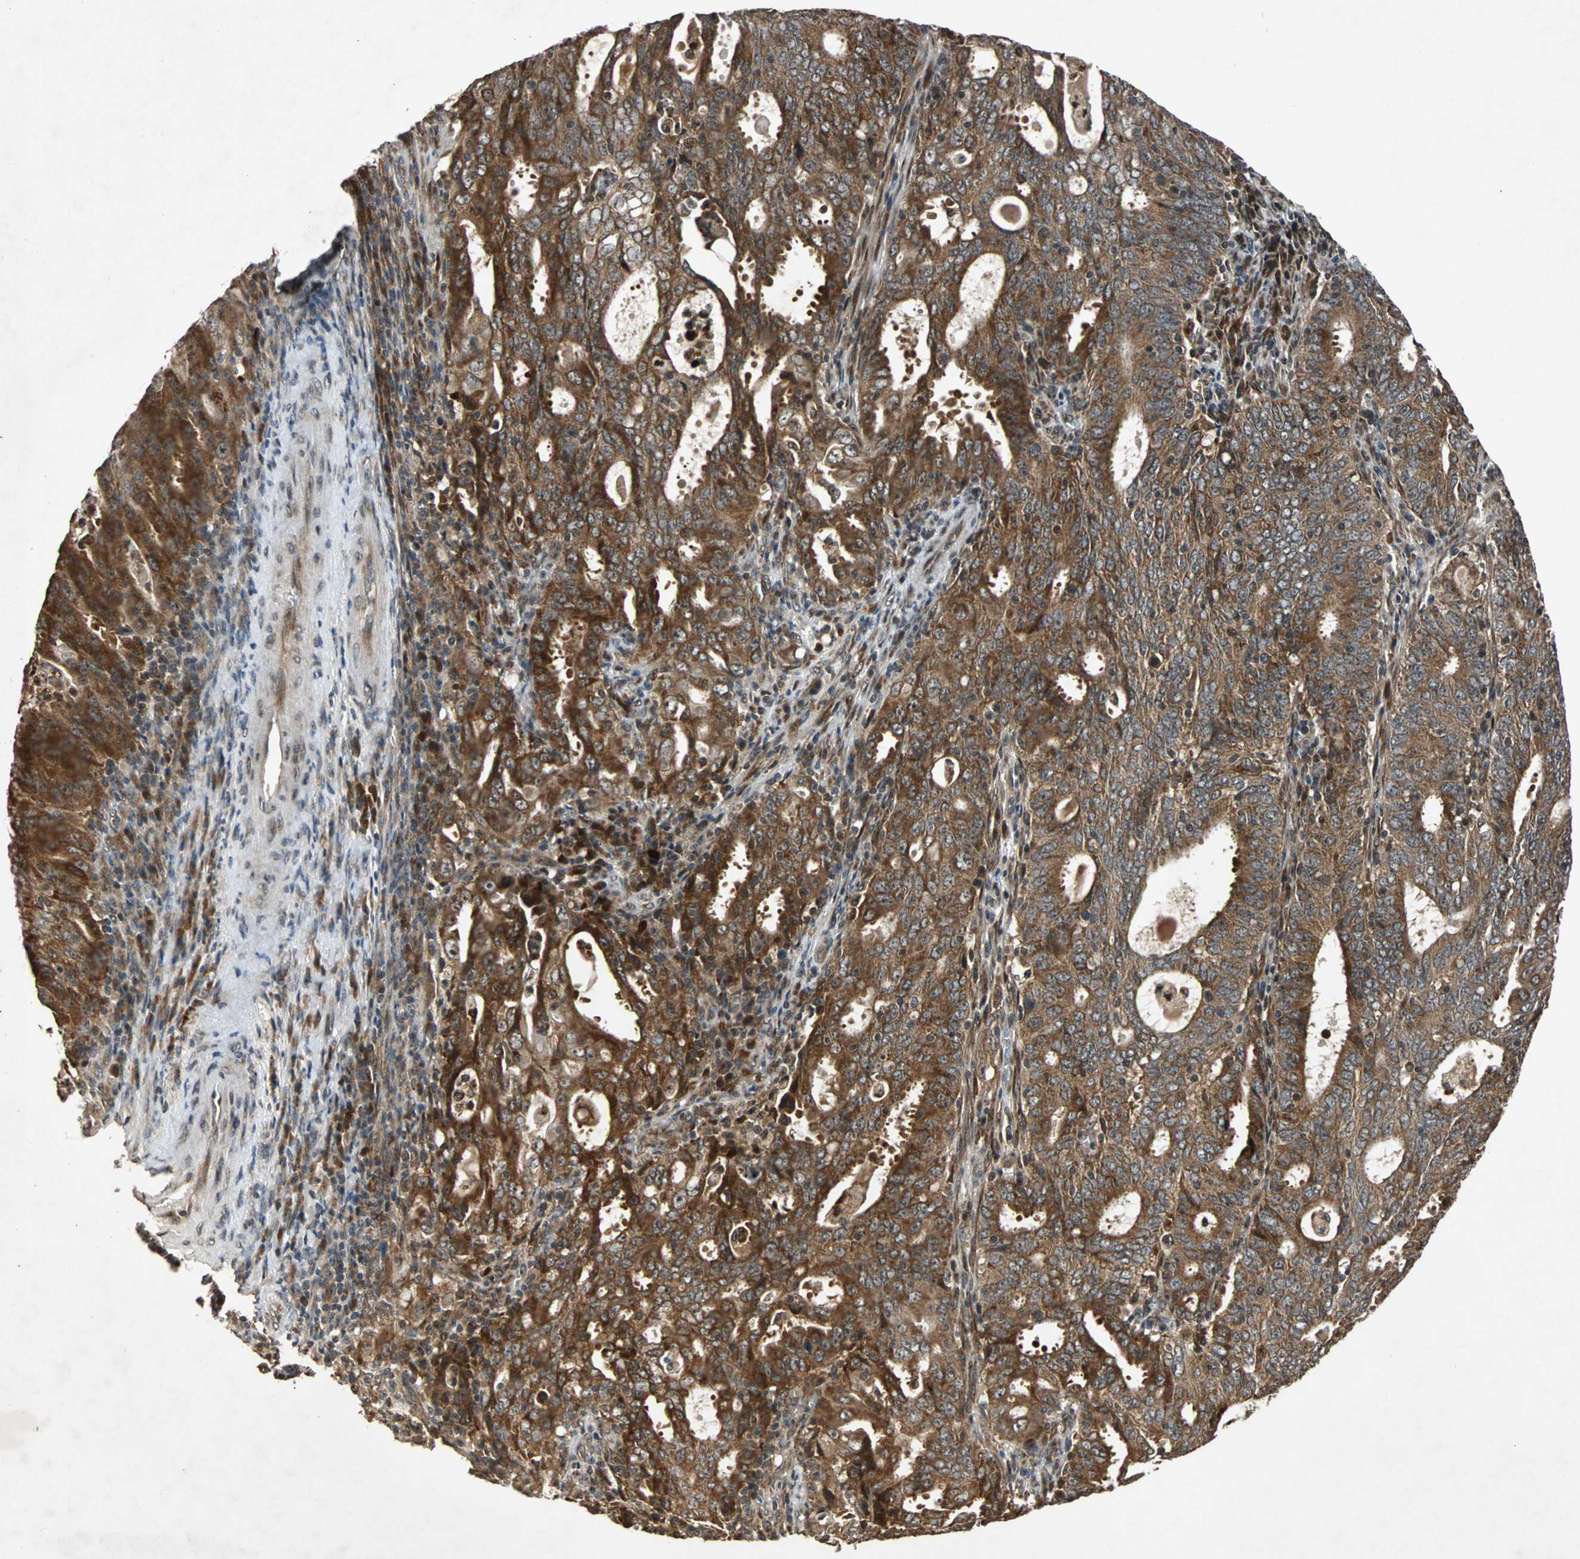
{"staining": {"intensity": "strong", "quantity": ">75%", "location": "cytoplasmic/membranous"}, "tissue": "cervical cancer", "cell_type": "Tumor cells", "image_type": "cancer", "snomed": [{"axis": "morphology", "description": "Adenocarcinoma, NOS"}, {"axis": "topography", "description": "Cervix"}], "caption": "Human adenocarcinoma (cervical) stained with a brown dye demonstrates strong cytoplasmic/membranous positive staining in approximately >75% of tumor cells.", "gene": "USP31", "patient": {"sex": "female", "age": 44}}